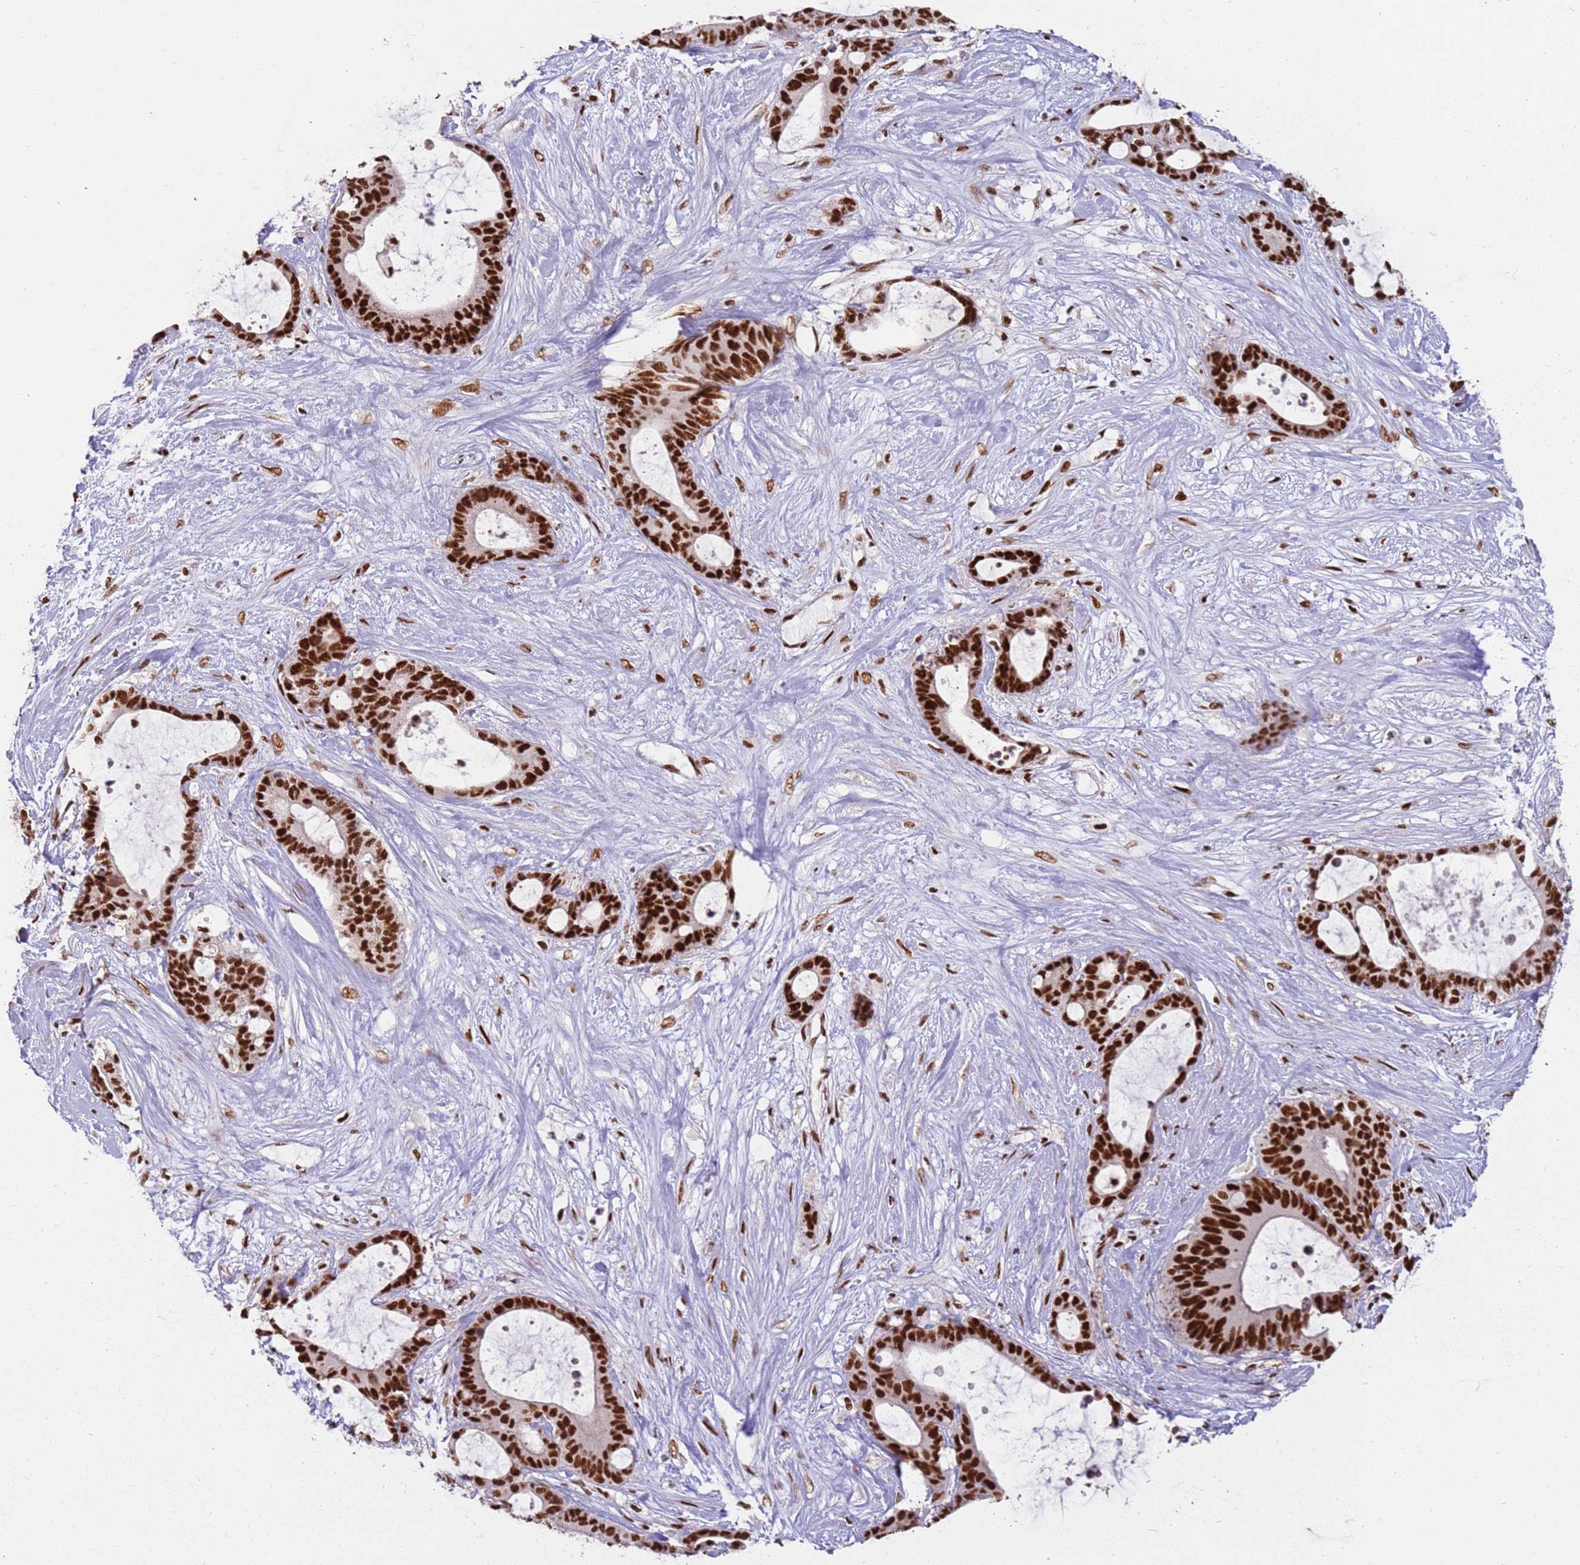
{"staining": {"intensity": "strong", "quantity": ">75%", "location": "nuclear"}, "tissue": "liver cancer", "cell_type": "Tumor cells", "image_type": "cancer", "snomed": [{"axis": "morphology", "description": "Normal tissue, NOS"}, {"axis": "morphology", "description": "Cholangiocarcinoma"}, {"axis": "topography", "description": "Liver"}, {"axis": "topography", "description": "Peripheral nerve tissue"}], "caption": "A high amount of strong nuclear staining is present in approximately >75% of tumor cells in liver cancer (cholangiocarcinoma) tissue.", "gene": "TENT4A", "patient": {"sex": "female", "age": 73}}